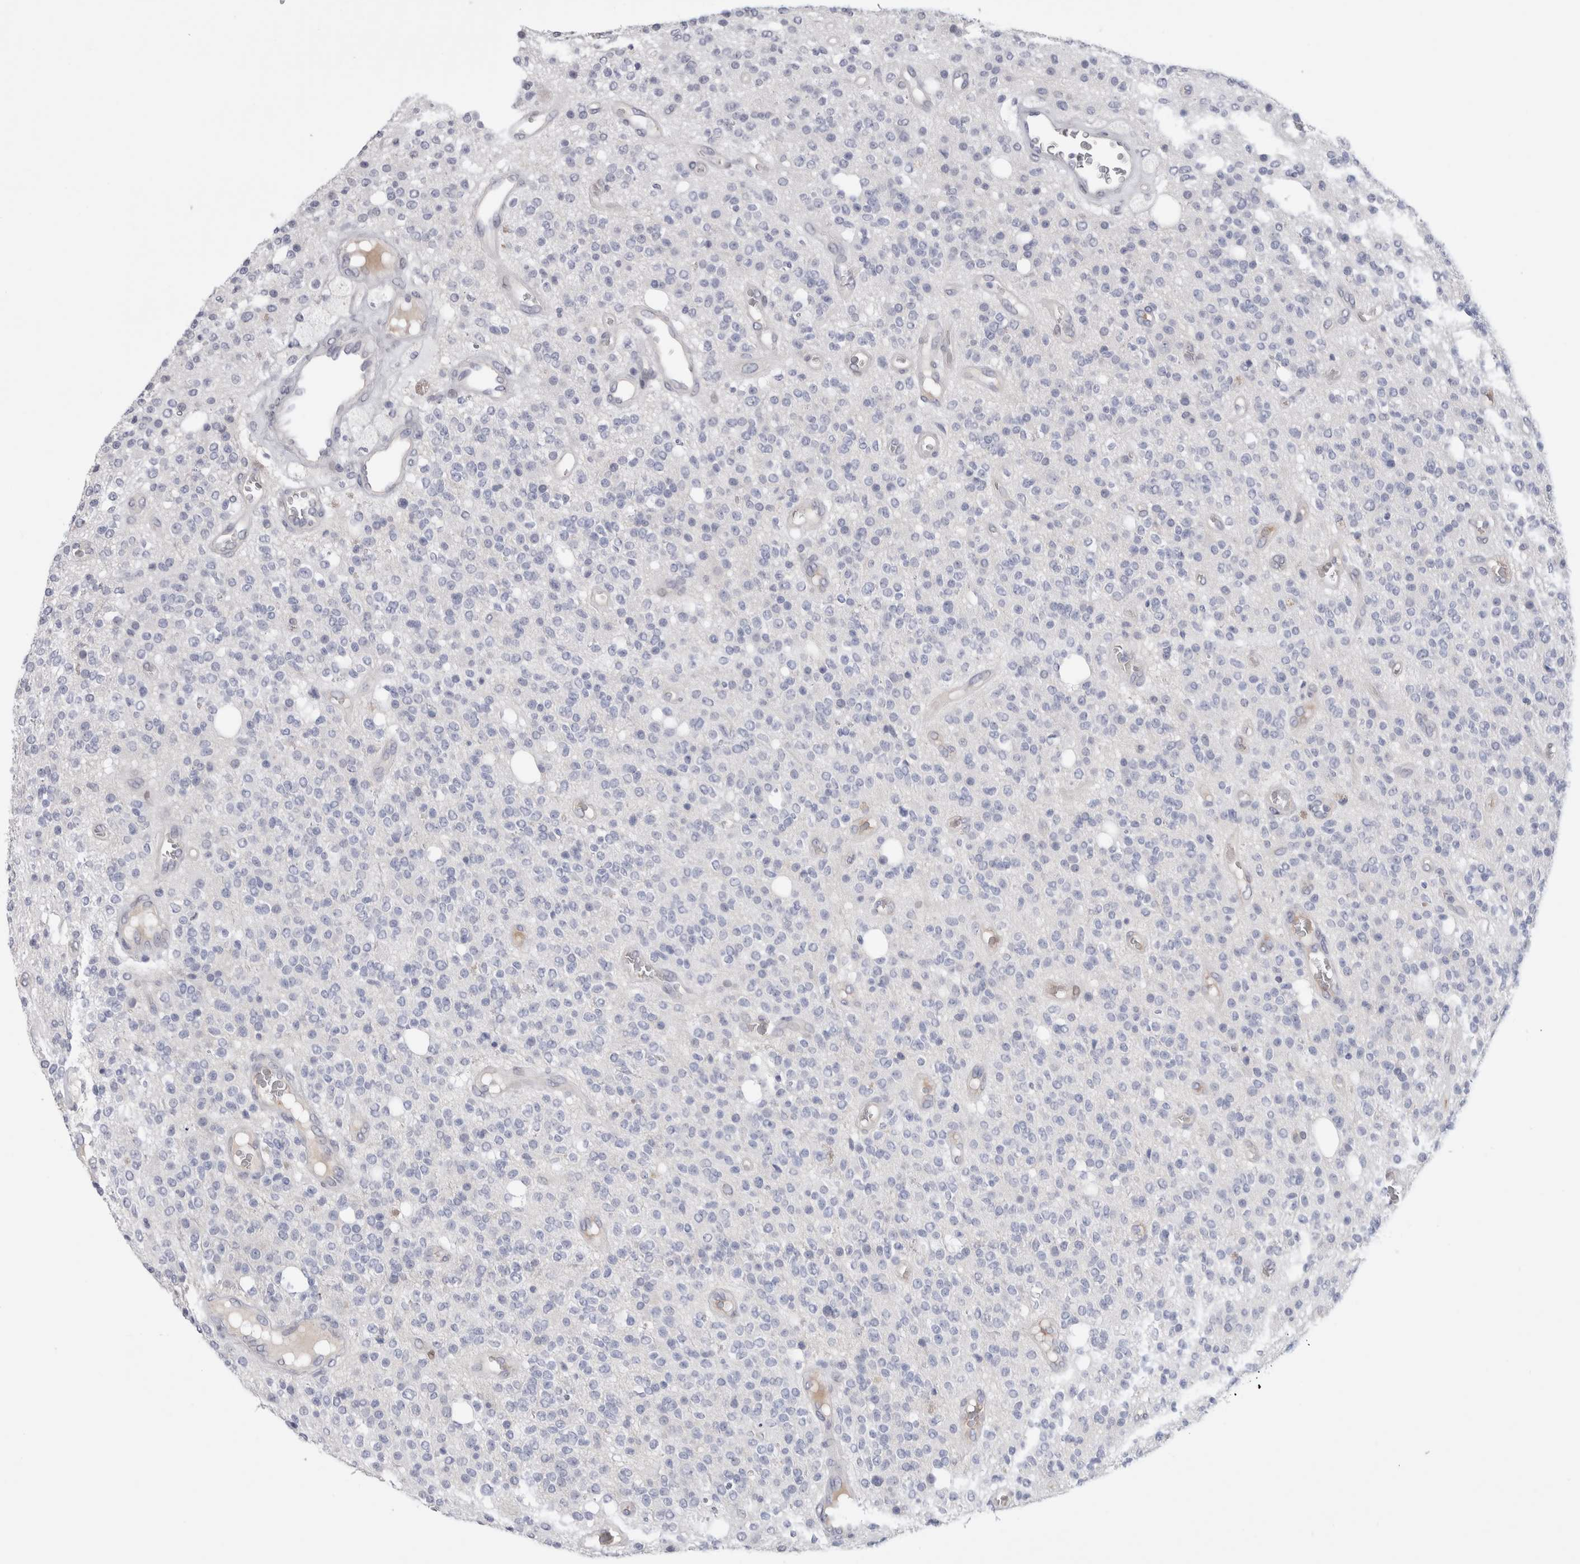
{"staining": {"intensity": "negative", "quantity": "none", "location": "none"}, "tissue": "glioma", "cell_type": "Tumor cells", "image_type": "cancer", "snomed": [{"axis": "morphology", "description": "Glioma, malignant, High grade"}, {"axis": "topography", "description": "Brain"}], "caption": "Tumor cells are negative for protein expression in human malignant glioma (high-grade). (DAB immunohistochemistry visualized using brightfield microscopy, high magnification).", "gene": "DMTN", "patient": {"sex": "male", "age": 34}}